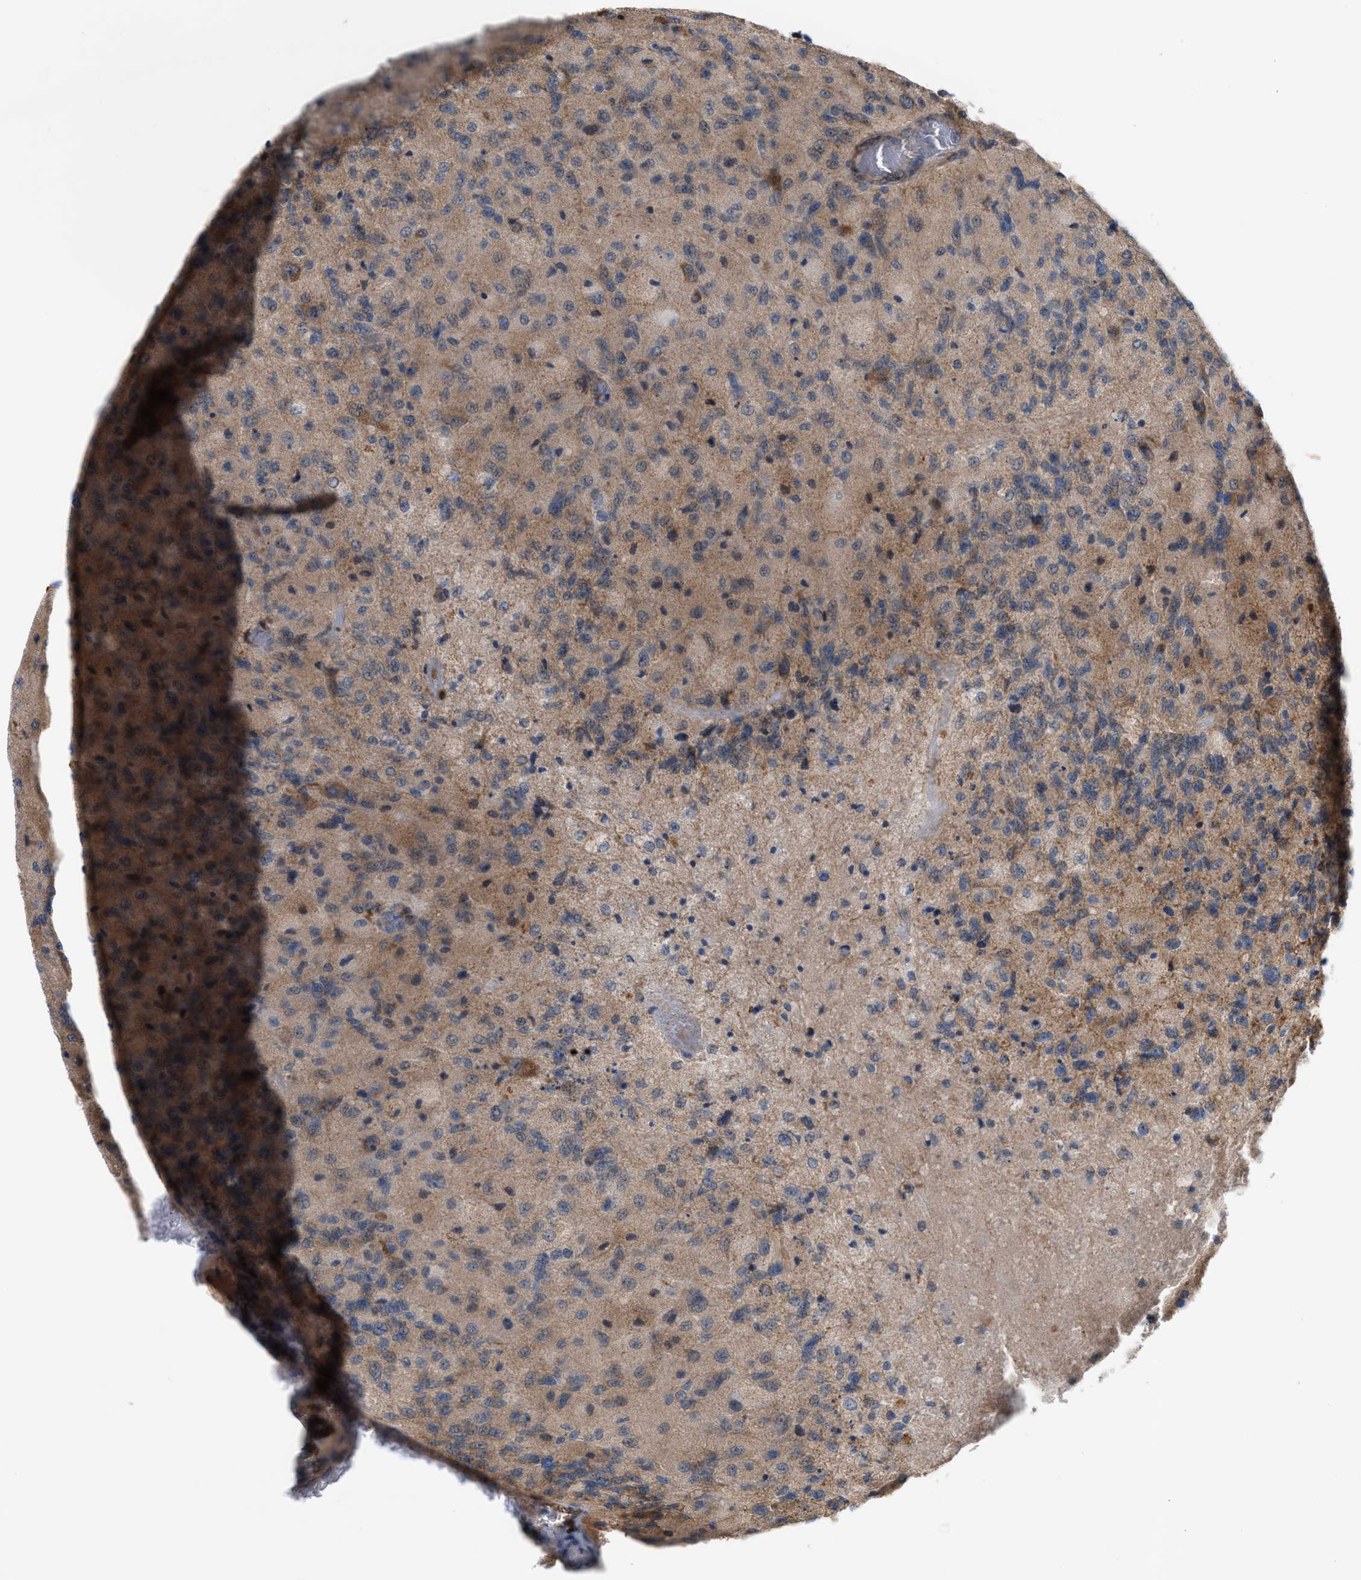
{"staining": {"intensity": "weak", "quantity": ">75%", "location": "cytoplasmic/membranous"}, "tissue": "glioma", "cell_type": "Tumor cells", "image_type": "cancer", "snomed": [{"axis": "morphology", "description": "Normal tissue, NOS"}, {"axis": "morphology", "description": "Glioma, malignant, High grade"}, {"axis": "topography", "description": "Cerebral cortex"}], "caption": "A low amount of weak cytoplasmic/membranous expression is appreciated in about >75% of tumor cells in glioma tissue.", "gene": "OXSM", "patient": {"sex": "male", "age": 77}}